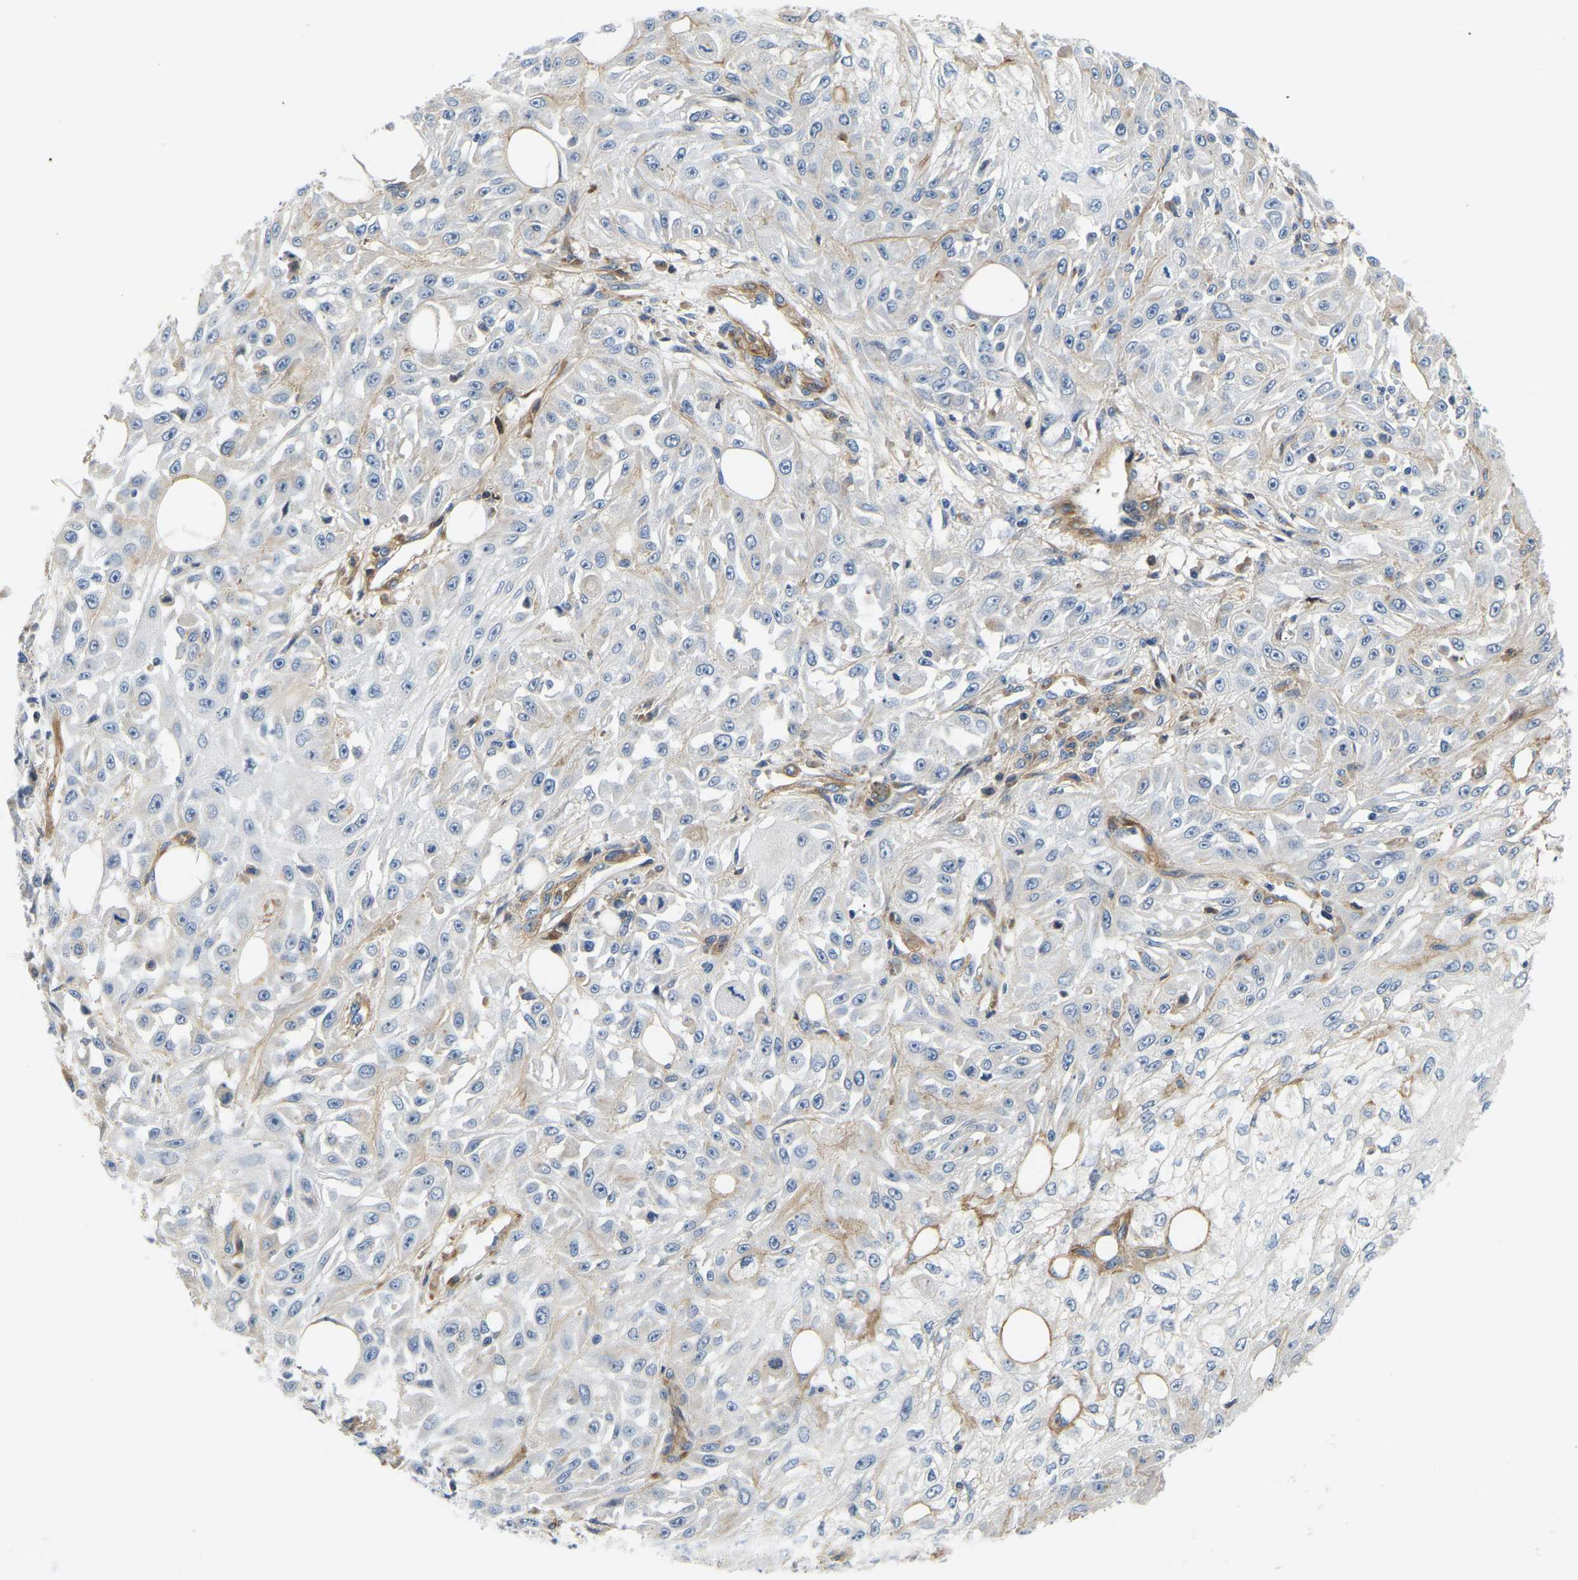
{"staining": {"intensity": "negative", "quantity": "none", "location": "none"}, "tissue": "skin cancer", "cell_type": "Tumor cells", "image_type": "cancer", "snomed": [{"axis": "morphology", "description": "Squamous cell carcinoma, NOS"}, {"axis": "morphology", "description": "Squamous cell carcinoma, metastatic, NOS"}, {"axis": "topography", "description": "Skin"}, {"axis": "topography", "description": "Lymph node"}], "caption": "Protein analysis of skin cancer demonstrates no significant staining in tumor cells.", "gene": "LIAS", "patient": {"sex": "male", "age": 75}}